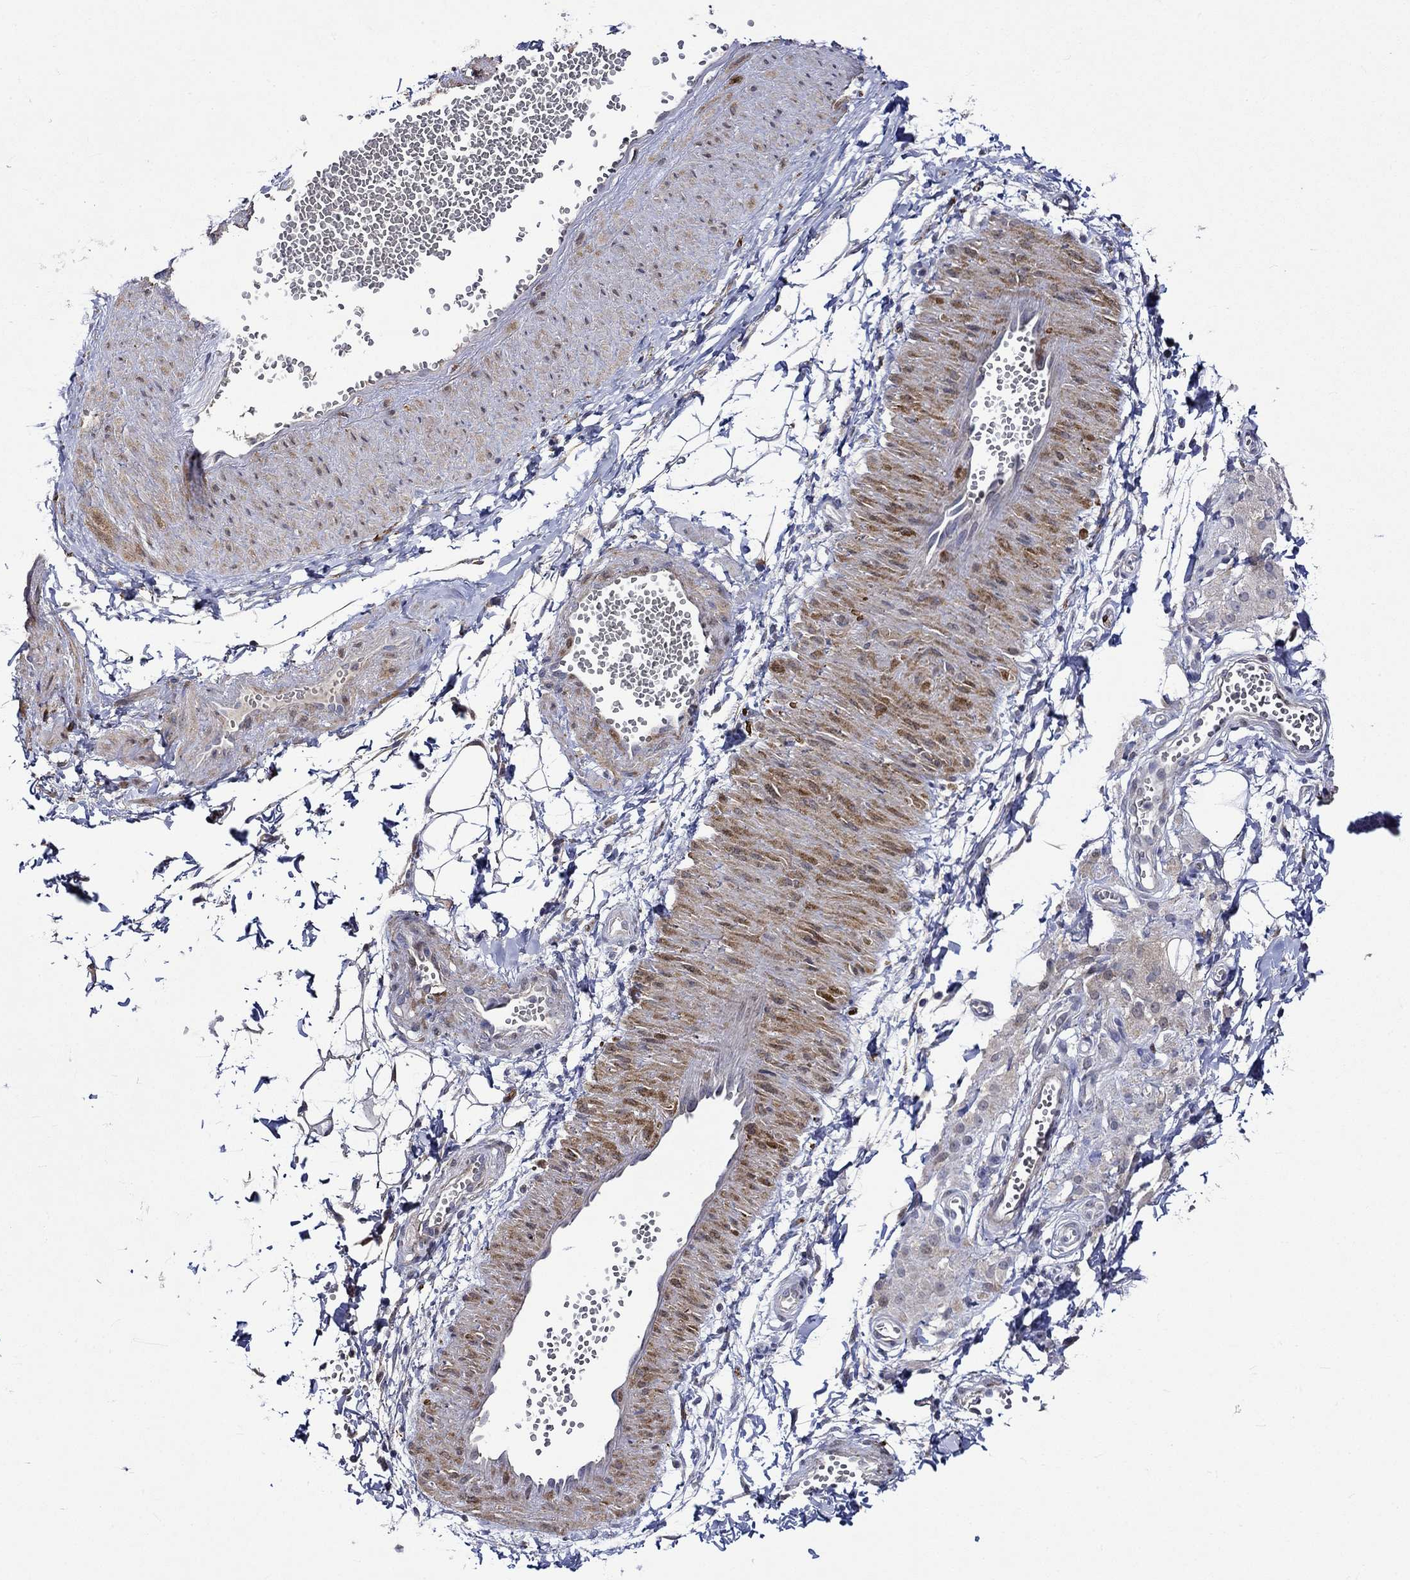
{"staining": {"intensity": "negative", "quantity": "none", "location": "none"}, "tissue": "adipose tissue", "cell_type": "Adipocytes", "image_type": "normal", "snomed": [{"axis": "morphology", "description": "Normal tissue, NOS"}, {"axis": "topography", "description": "Smooth muscle"}, {"axis": "topography", "description": "Peripheral nerve tissue"}], "caption": "IHC photomicrograph of normal adipose tissue: human adipose tissue stained with DAB demonstrates no significant protein staining in adipocytes.", "gene": "CRYAB", "patient": {"sex": "male", "age": 22}}